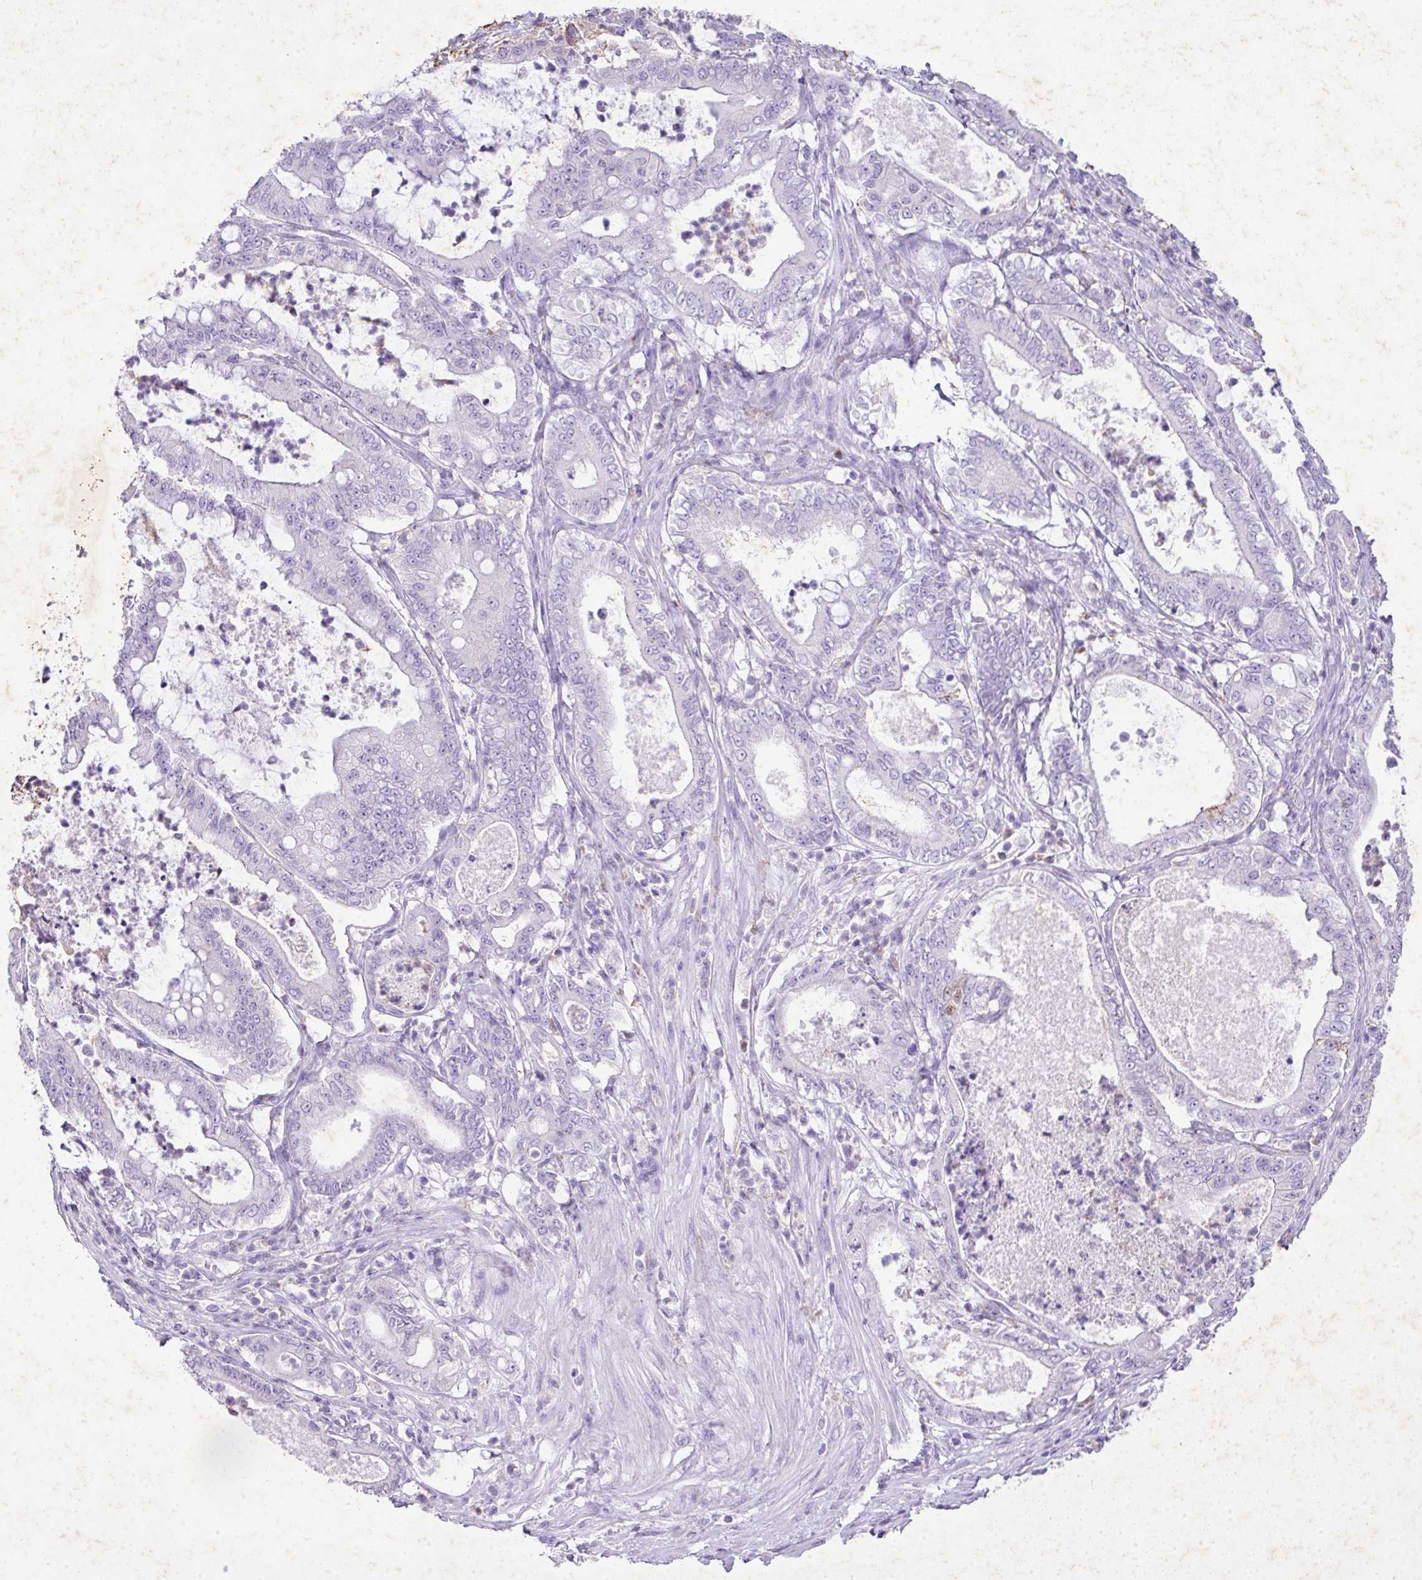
{"staining": {"intensity": "negative", "quantity": "none", "location": "none"}, "tissue": "pancreatic cancer", "cell_type": "Tumor cells", "image_type": "cancer", "snomed": [{"axis": "morphology", "description": "Adenocarcinoma, NOS"}, {"axis": "topography", "description": "Pancreas"}], "caption": "Immunohistochemistry (IHC) of pancreatic adenocarcinoma displays no staining in tumor cells.", "gene": "KCNJ11", "patient": {"sex": "male", "age": 71}}